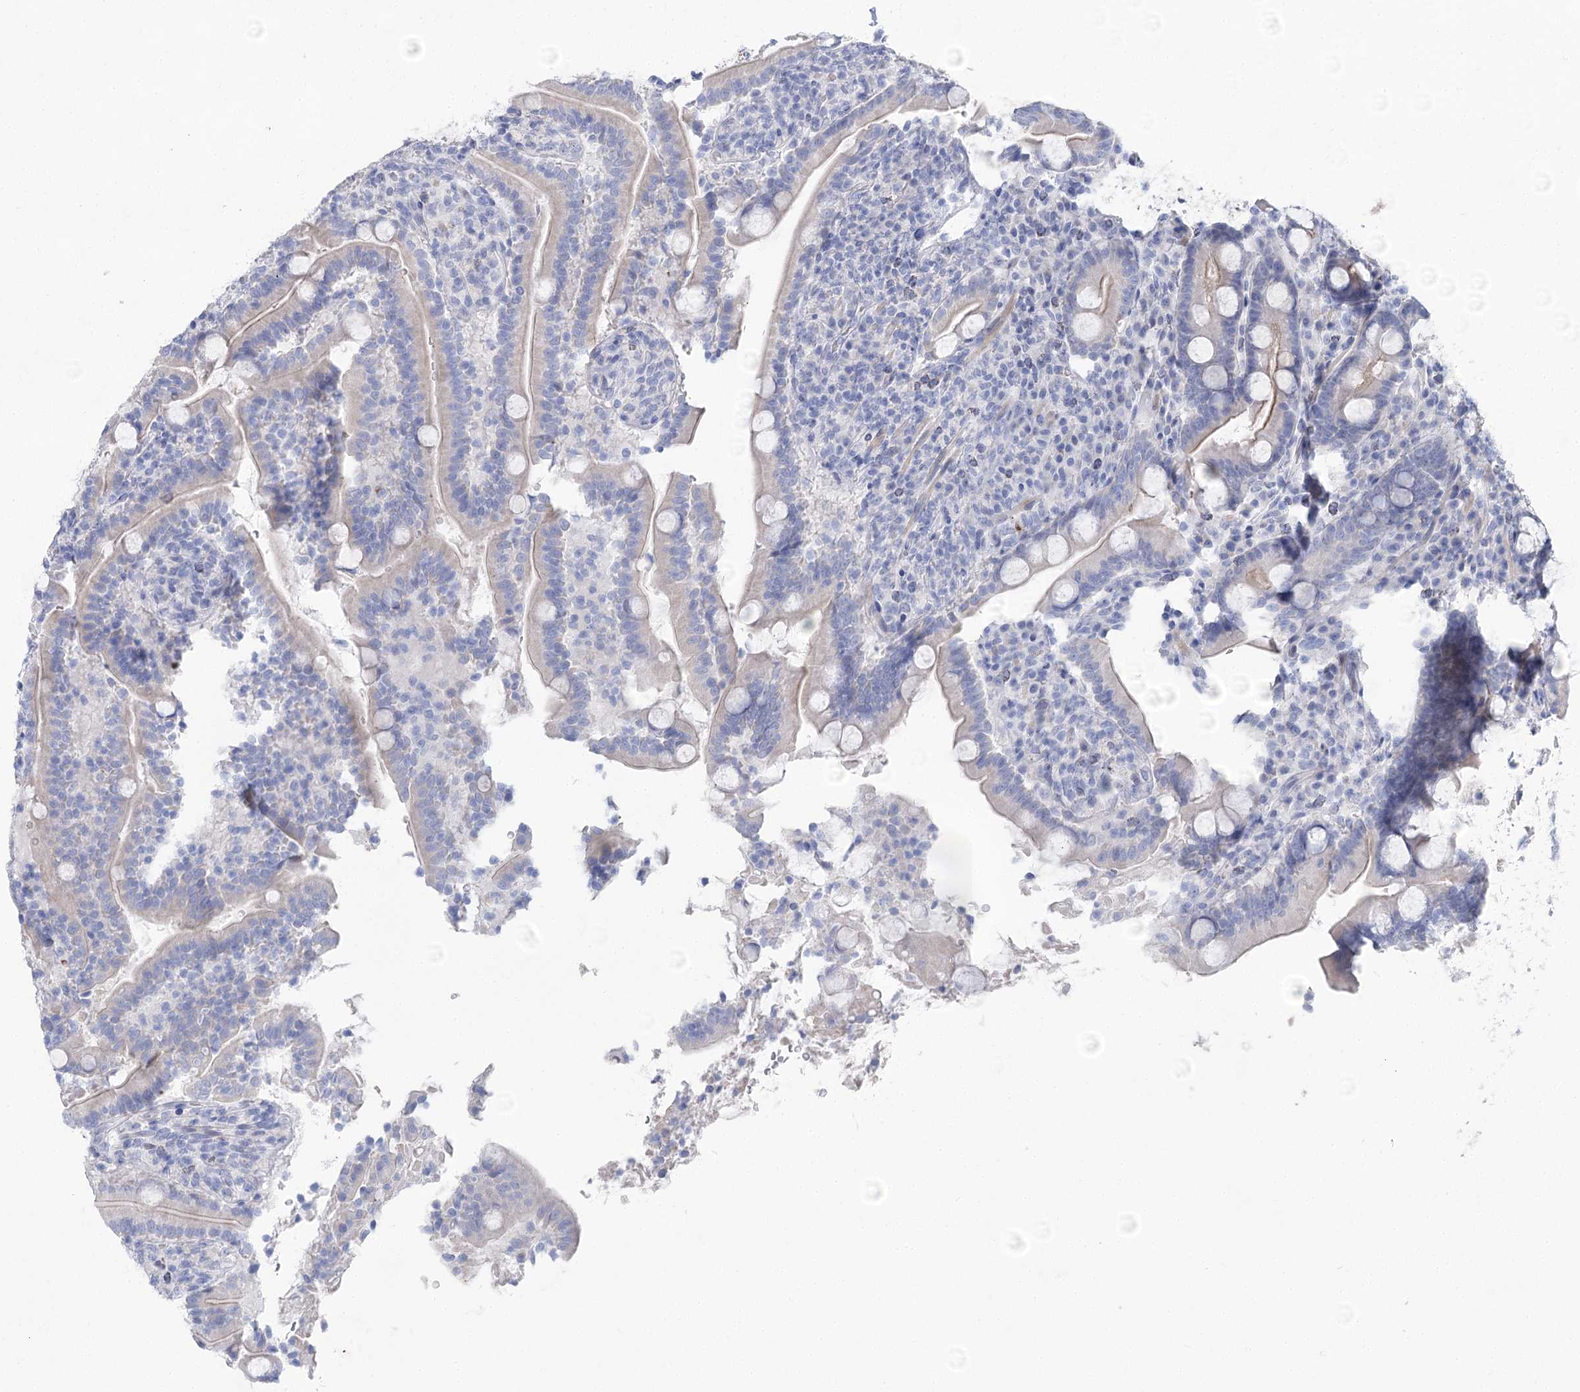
{"staining": {"intensity": "negative", "quantity": "none", "location": "none"}, "tissue": "duodenum", "cell_type": "Glandular cells", "image_type": "normal", "snomed": [{"axis": "morphology", "description": "Normal tissue, NOS"}, {"axis": "topography", "description": "Duodenum"}], "caption": "This is an IHC image of unremarkable duodenum. There is no positivity in glandular cells.", "gene": "WDR74", "patient": {"sex": "male", "age": 35}}